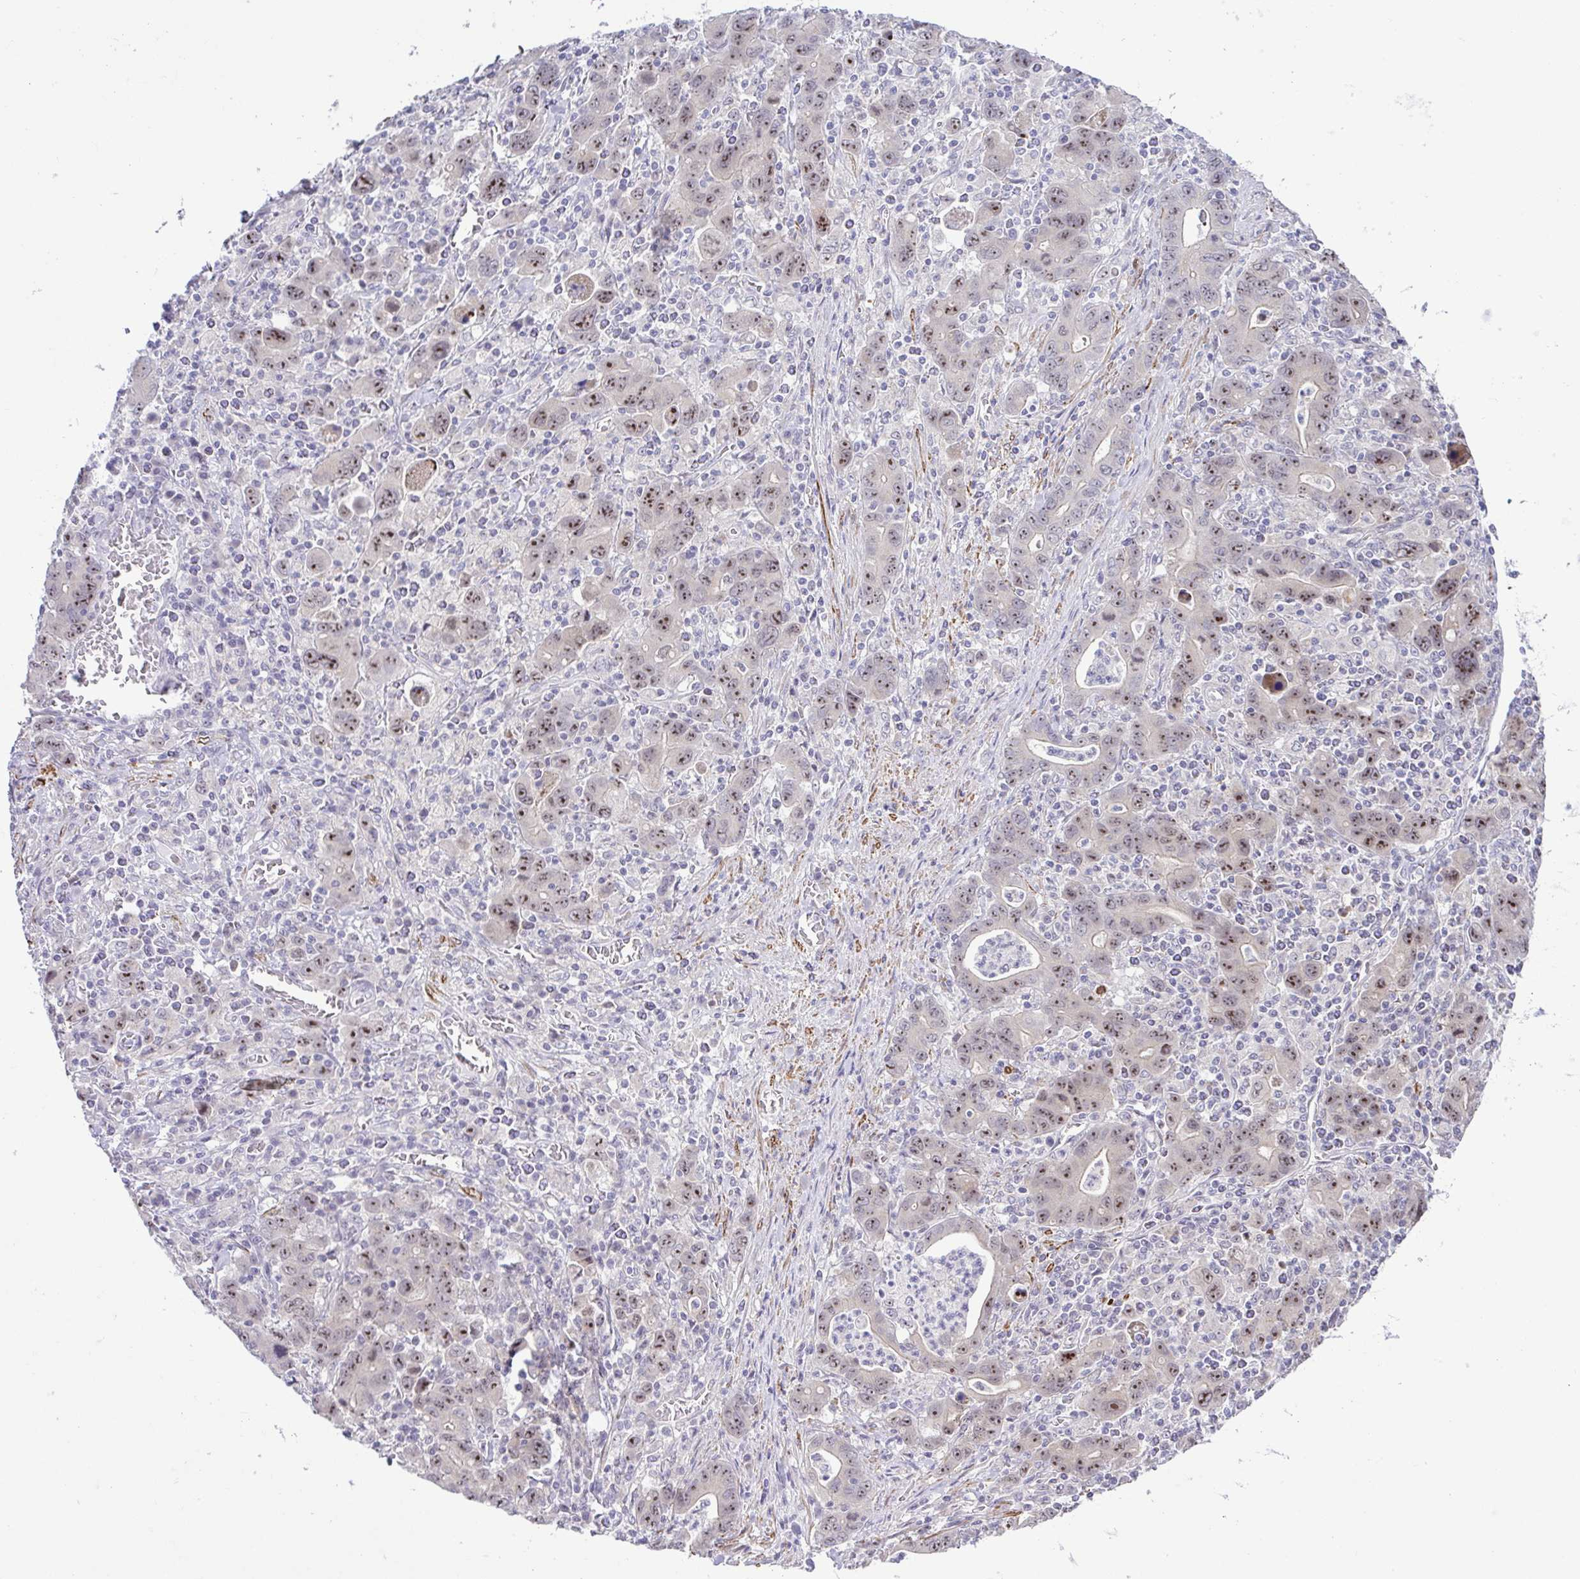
{"staining": {"intensity": "moderate", "quantity": ">75%", "location": "nuclear"}, "tissue": "stomach cancer", "cell_type": "Tumor cells", "image_type": "cancer", "snomed": [{"axis": "morphology", "description": "Adenocarcinoma, NOS"}, {"axis": "topography", "description": "Stomach, upper"}], "caption": "This photomicrograph reveals immunohistochemistry staining of stomach adenocarcinoma, with medium moderate nuclear staining in about >75% of tumor cells.", "gene": "RSL24D1", "patient": {"sex": "male", "age": 69}}